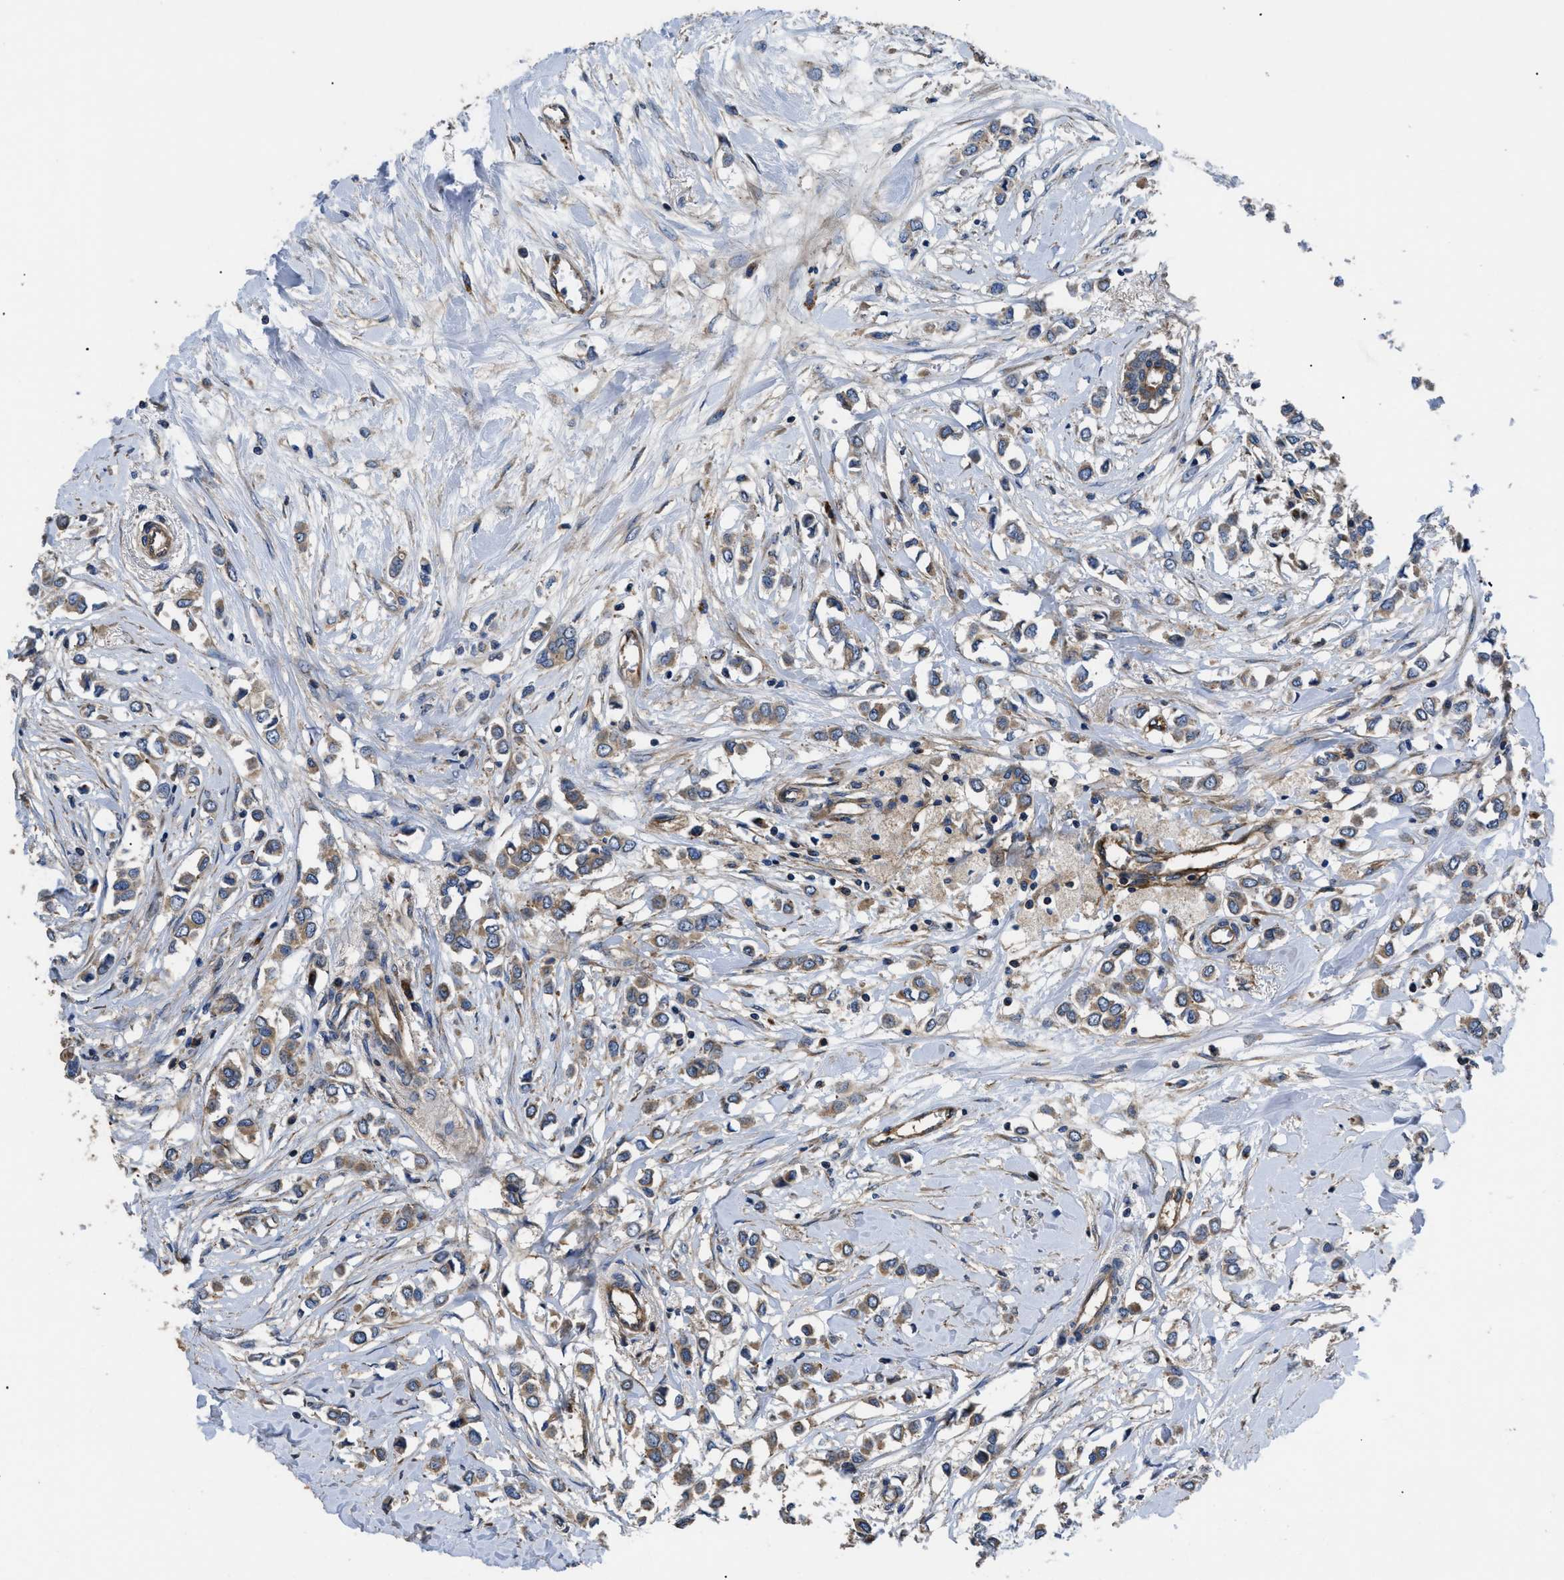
{"staining": {"intensity": "moderate", "quantity": ">75%", "location": "cytoplasmic/membranous"}, "tissue": "breast cancer", "cell_type": "Tumor cells", "image_type": "cancer", "snomed": [{"axis": "morphology", "description": "Lobular carcinoma"}, {"axis": "topography", "description": "Breast"}], "caption": "Protein positivity by immunohistochemistry (IHC) displays moderate cytoplasmic/membranous staining in approximately >75% of tumor cells in breast cancer (lobular carcinoma).", "gene": "NT5E", "patient": {"sex": "female", "age": 51}}